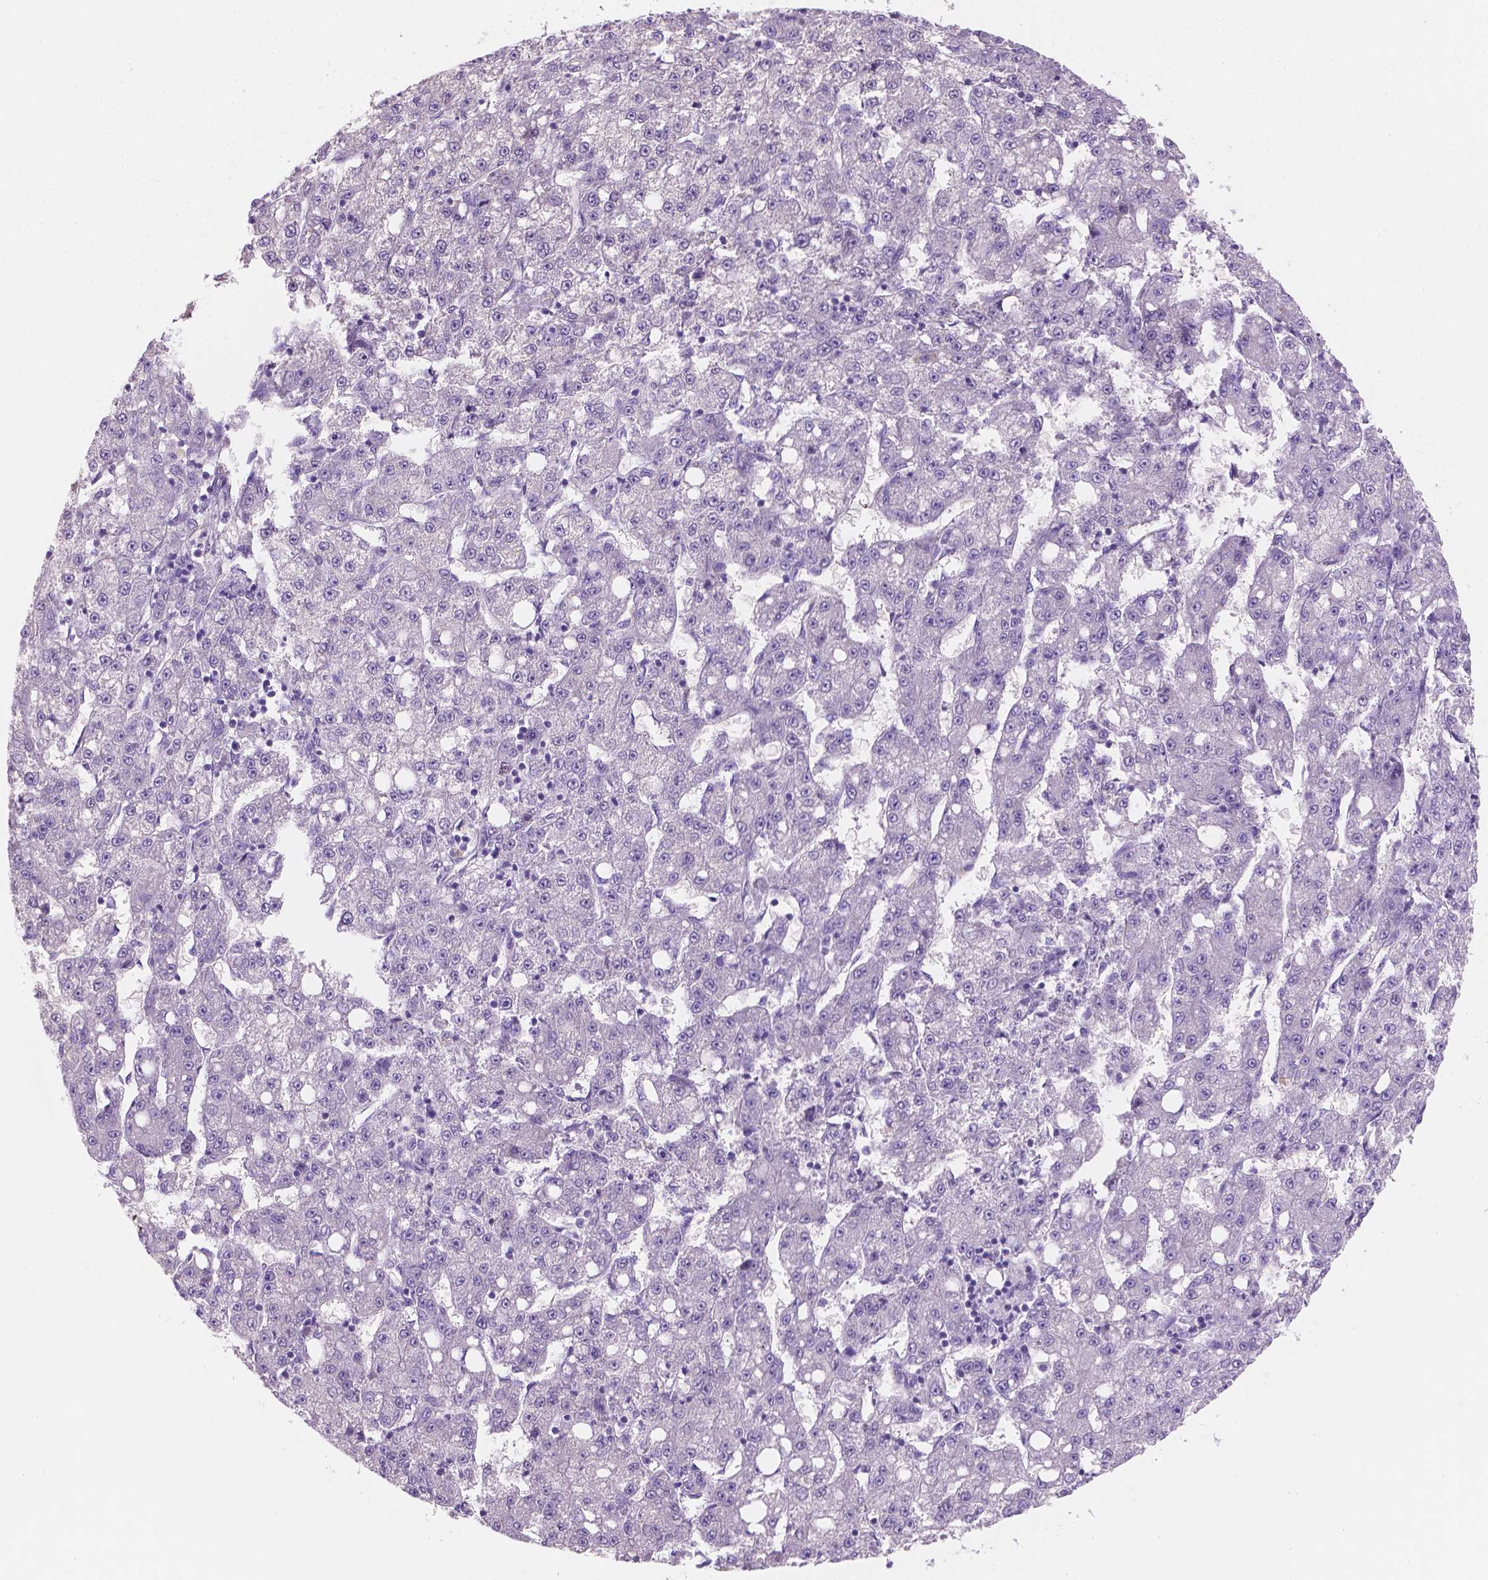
{"staining": {"intensity": "negative", "quantity": "none", "location": "none"}, "tissue": "liver cancer", "cell_type": "Tumor cells", "image_type": "cancer", "snomed": [{"axis": "morphology", "description": "Carcinoma, Hepatocellular, NOS"}, {"axis": "topography", "description": "Liver"}], "caption": "Tumor cells are negative for protein expression in human liver cancer.", "gene": "SBSN", "patient": {"sex": "female", "age": 65}}